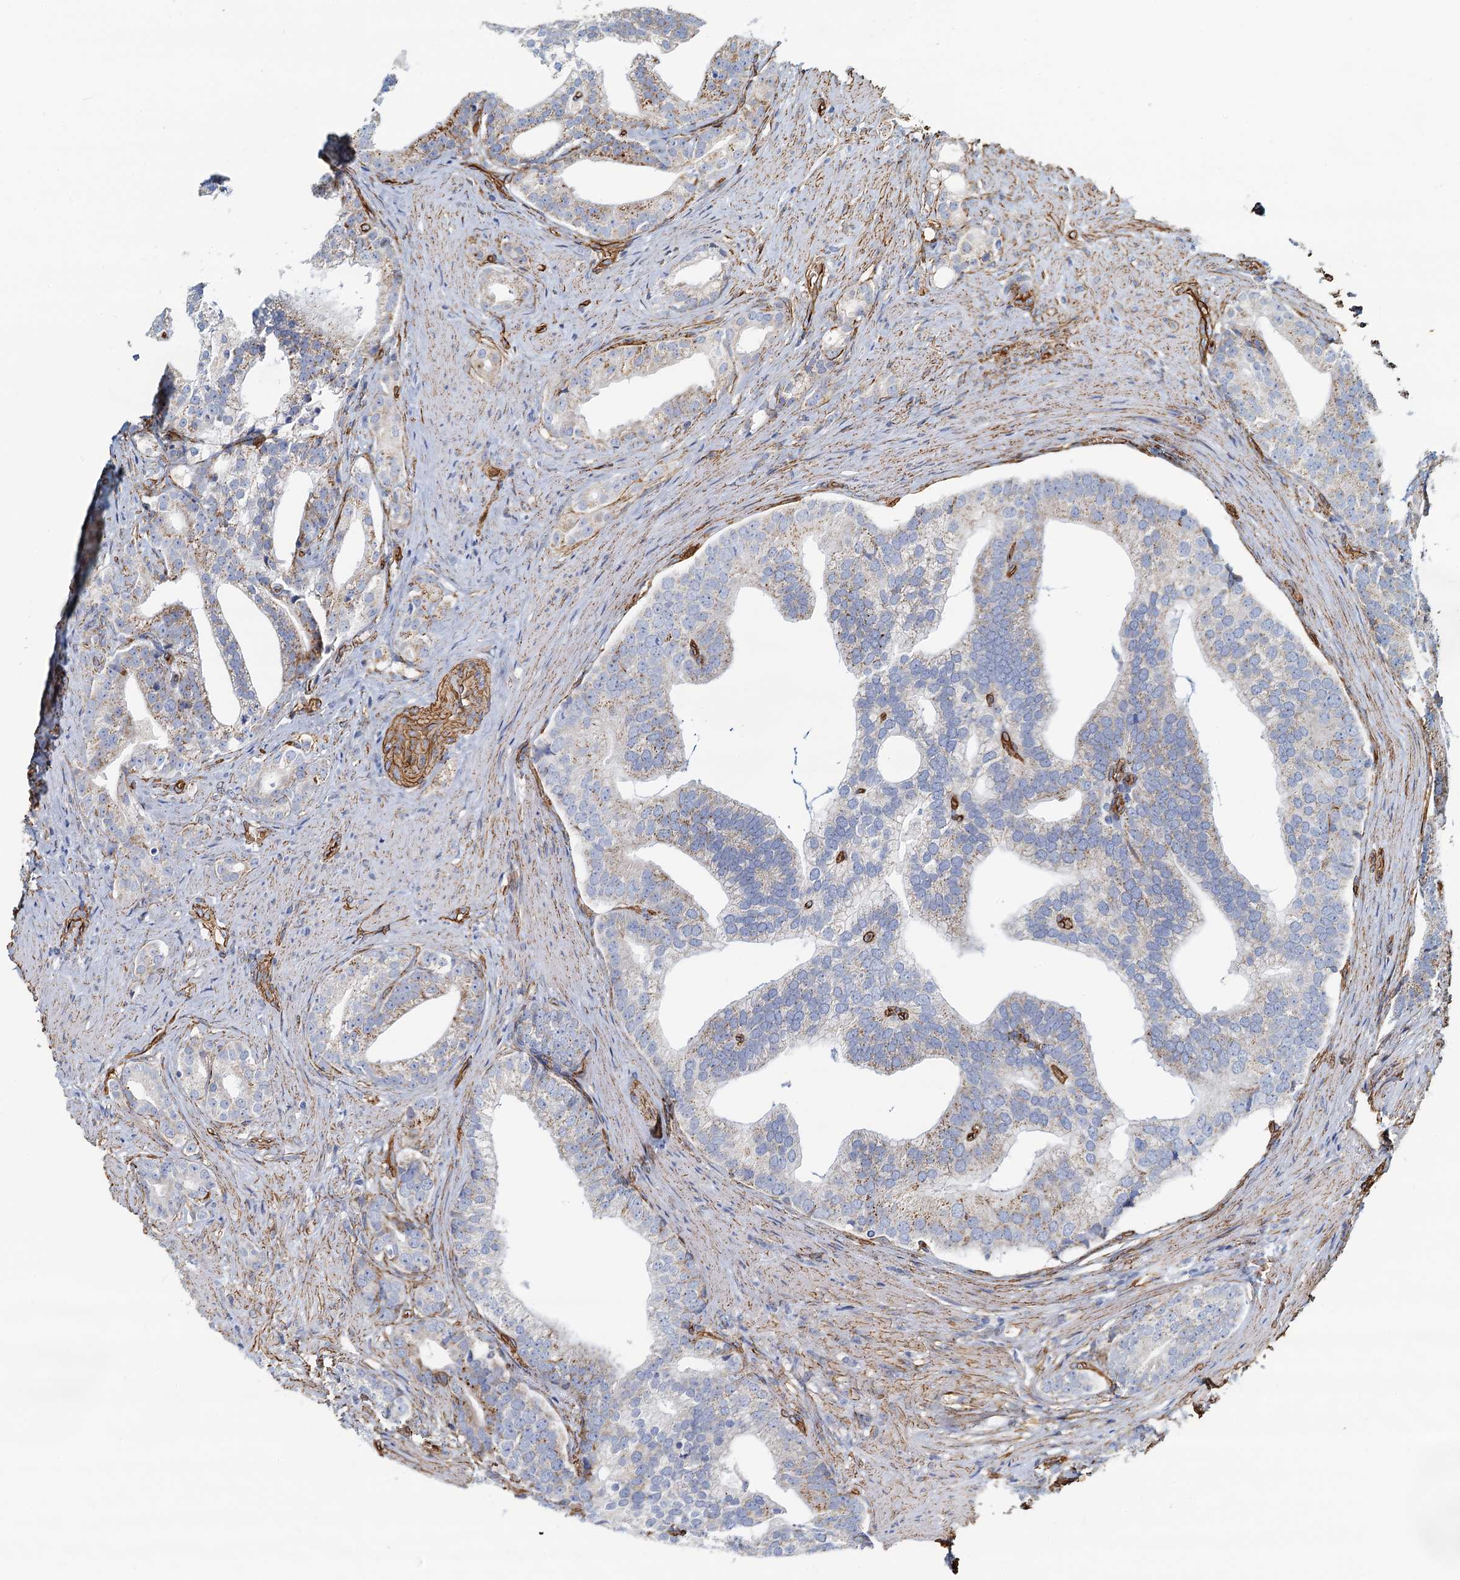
{"staining": {"intensity": "weak", "quantity": "25%-75%", "location": "cytoplasmic/membranous"}, "tissue": "prostate cancer", "cell_type": "Tumor cells", "image_type": "cancer", "snomed": [{"axis": "morphology", "description": "Adenocarcinoma, Low grade"}, {"axis": "topography", "description": "Prostate"}], "caption": "A micrograph of prostate low-grade adenocarcinoma stained for a protein demonstrates weak cytoplasmic/membranous brown staining in tumor cells. The staining was performed using DAB (3,3'-diaminobenzidine), with brown indicating positive protein expression. Nuclei are stained blue with hematoxylin.", "gene": "DGKG", "patient": {"sex": "male", "age": 71}}